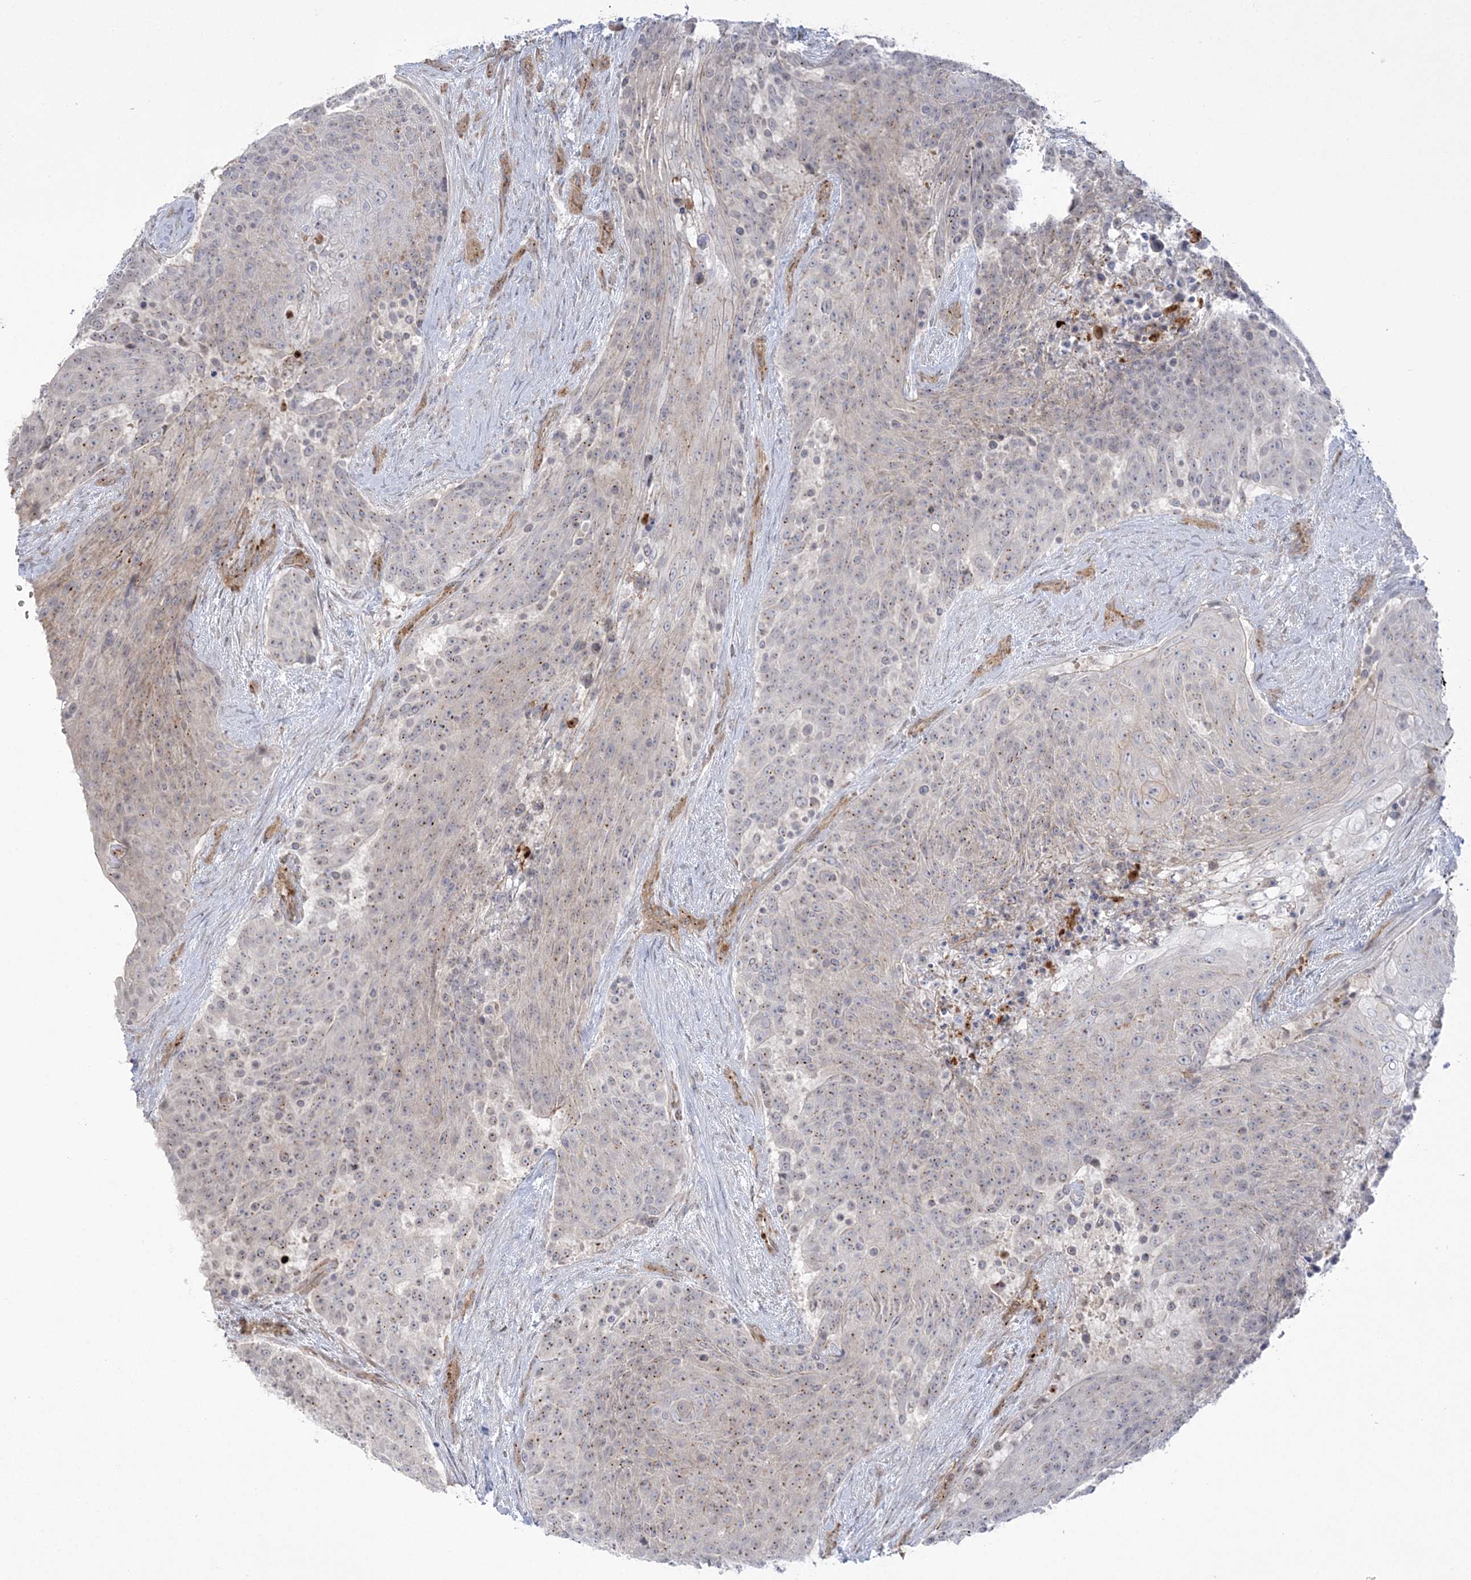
{"staining": {"intensity": "weak", "quantity": "25%-75%", "location": "cytoplasmic/membranous"}, "tissue": "urothelial cancer", "cell_type": "Tumor cells", "image_type": "cancer", "snomed": [{"axis": "morphology", "description": "Urothelial carcinoma, High grade"}, {"axis": "topography", "description": "Urinary bladder"}], "caption": "This image demonstrates immunohistochemistry (IHC) staining of urothelial cancer, with low weak cytoplasmic/membranous staining in about 25%-75% of tumor cells.", "gene": "ADAMTS12", "patient": {"sex": "female", "age": 63}}